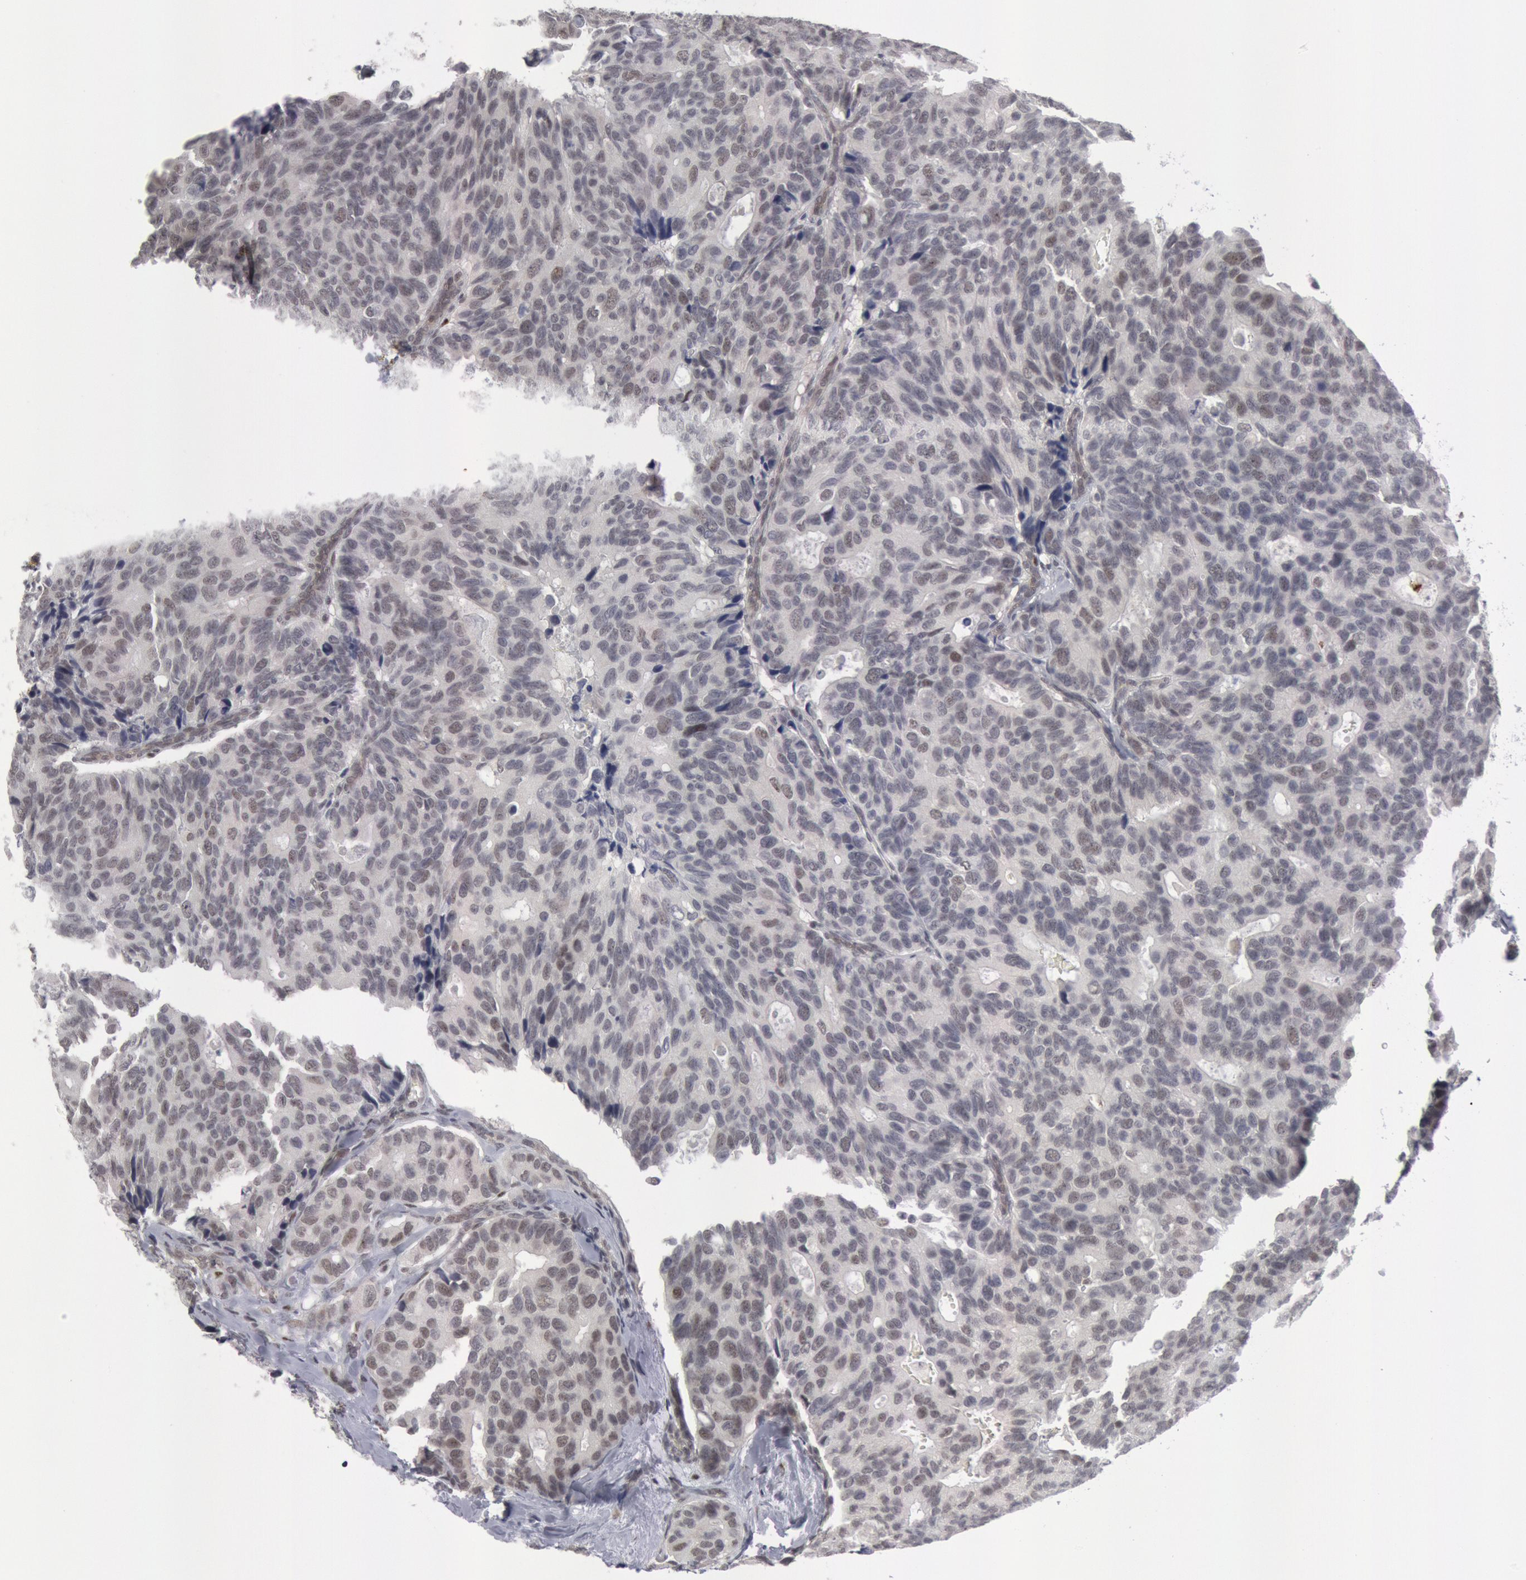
{"staining": {"intensity": "negative", "quantity": "none", "location": "none"}, "tissue": "breast cancer", "cell_type": "Tumor cells", "image_type": "cancer", "snomed": [{"axis": "morphology", "description": "Duct carcinoma"}, {"axis": "topography", "description": "Breast"}], "caption": "Tumor cells show no significant protein staining in breast cancer (invasive ductal carcinoma).", "gene": "FOXO1", "patient": {"sex": "female", "age": 69}}